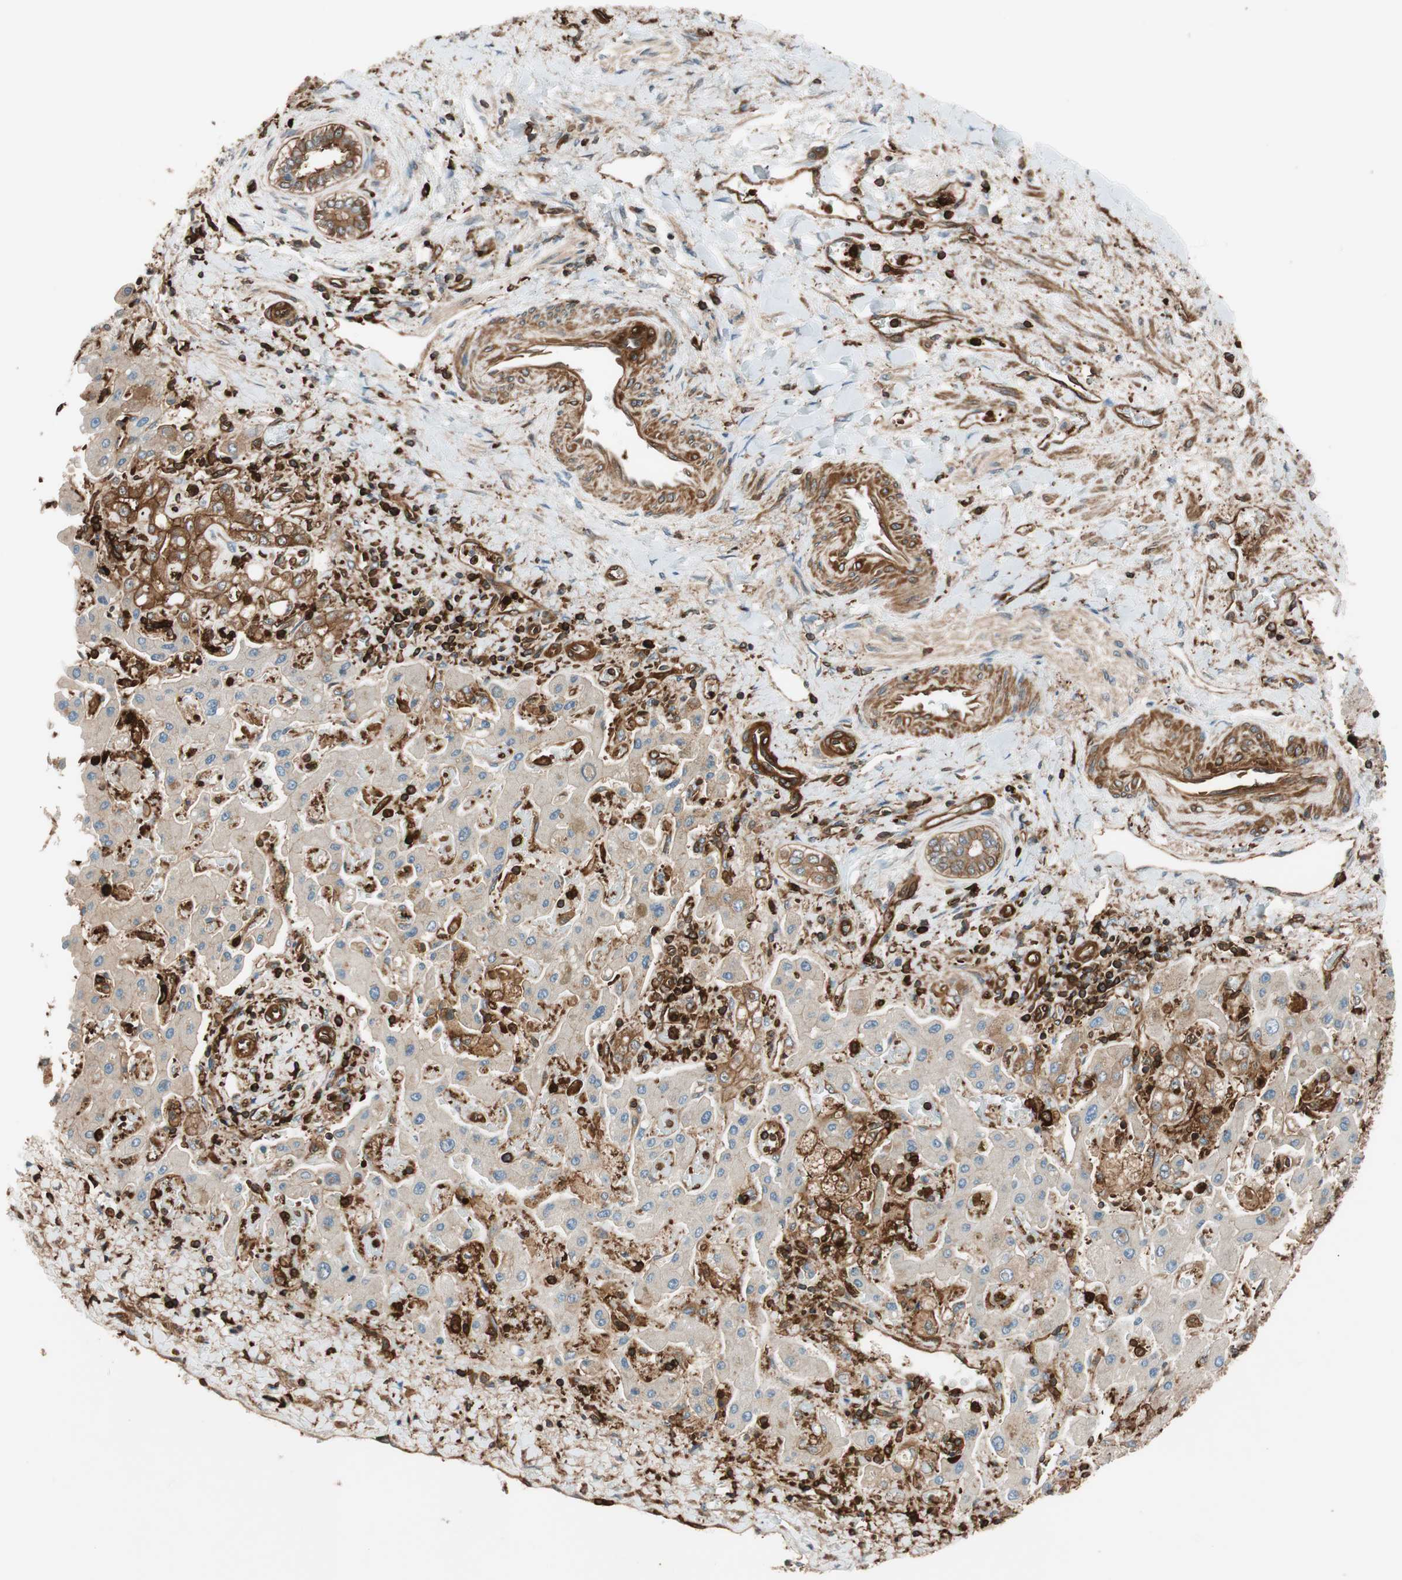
{"staining": {"intensity": "strong", "quantity": ">75%", "location": "cytoplasmic/membranous"}, "tissue": "liver cancer", "cell_type": "Tumor cells", "image_type": "cancer", "snomed": [{"axis": "morphology", "description": "Cholangiocarcinoma"}, {"axis": "topography", "description": "Liver"}], "caption": "High-magnification brightfield microscopy of cholangiocarcinoma (liver) stained with DAB (3,3'-diaminobenzidine) (brown) and counterstained with hematoxylin (blue). tumor cells exhibit strong cytoplasmic/membranous expression is appreciated in approximately>75% of cells. (Stains: DAB (3,3'-diaminobenzidine) in brown, nuclei in blue, Microscopy: brightfield microscopy at high magnification).", "gene": "VASP", "patient": {"sex": "male", "age": 50}}